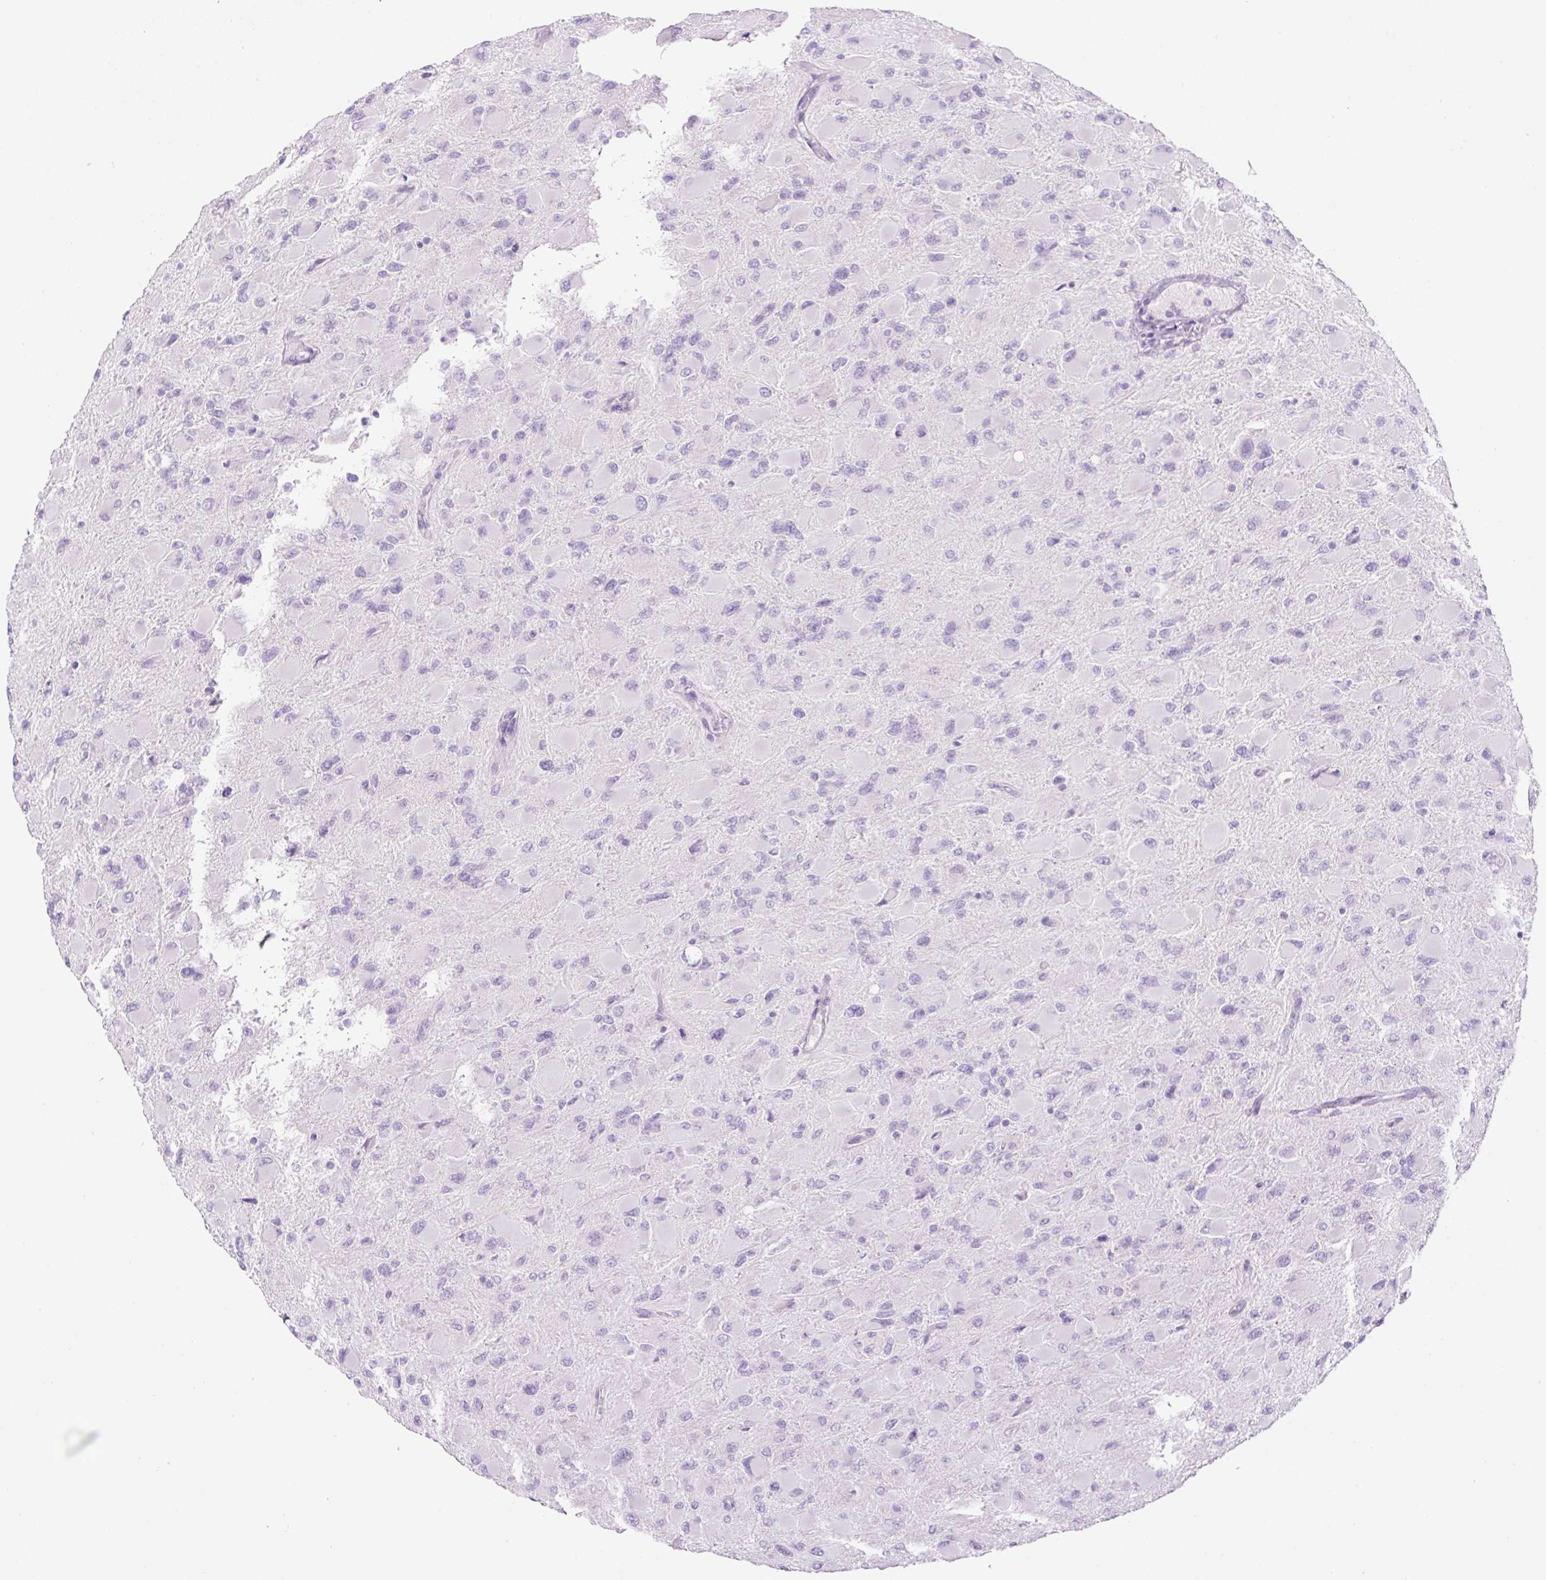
{"staining": {"intensity": "negative", "quantity": "none", "location": "none"}, "tissue": "glioma", "cell_type": "Tumor cells", "image_type": "cancer", "snomed": [{"axis": "morphology", "description": "Glioma, malignant, High grade"}, {"axis": "topography", "description": "Cerebral cortex"}], "caption": "Glioma was stained to show a protein in brown. There is no significant expression in tumor cells.", "gene": "PALM3", "patient": {"sex": "female", "age": 36}}